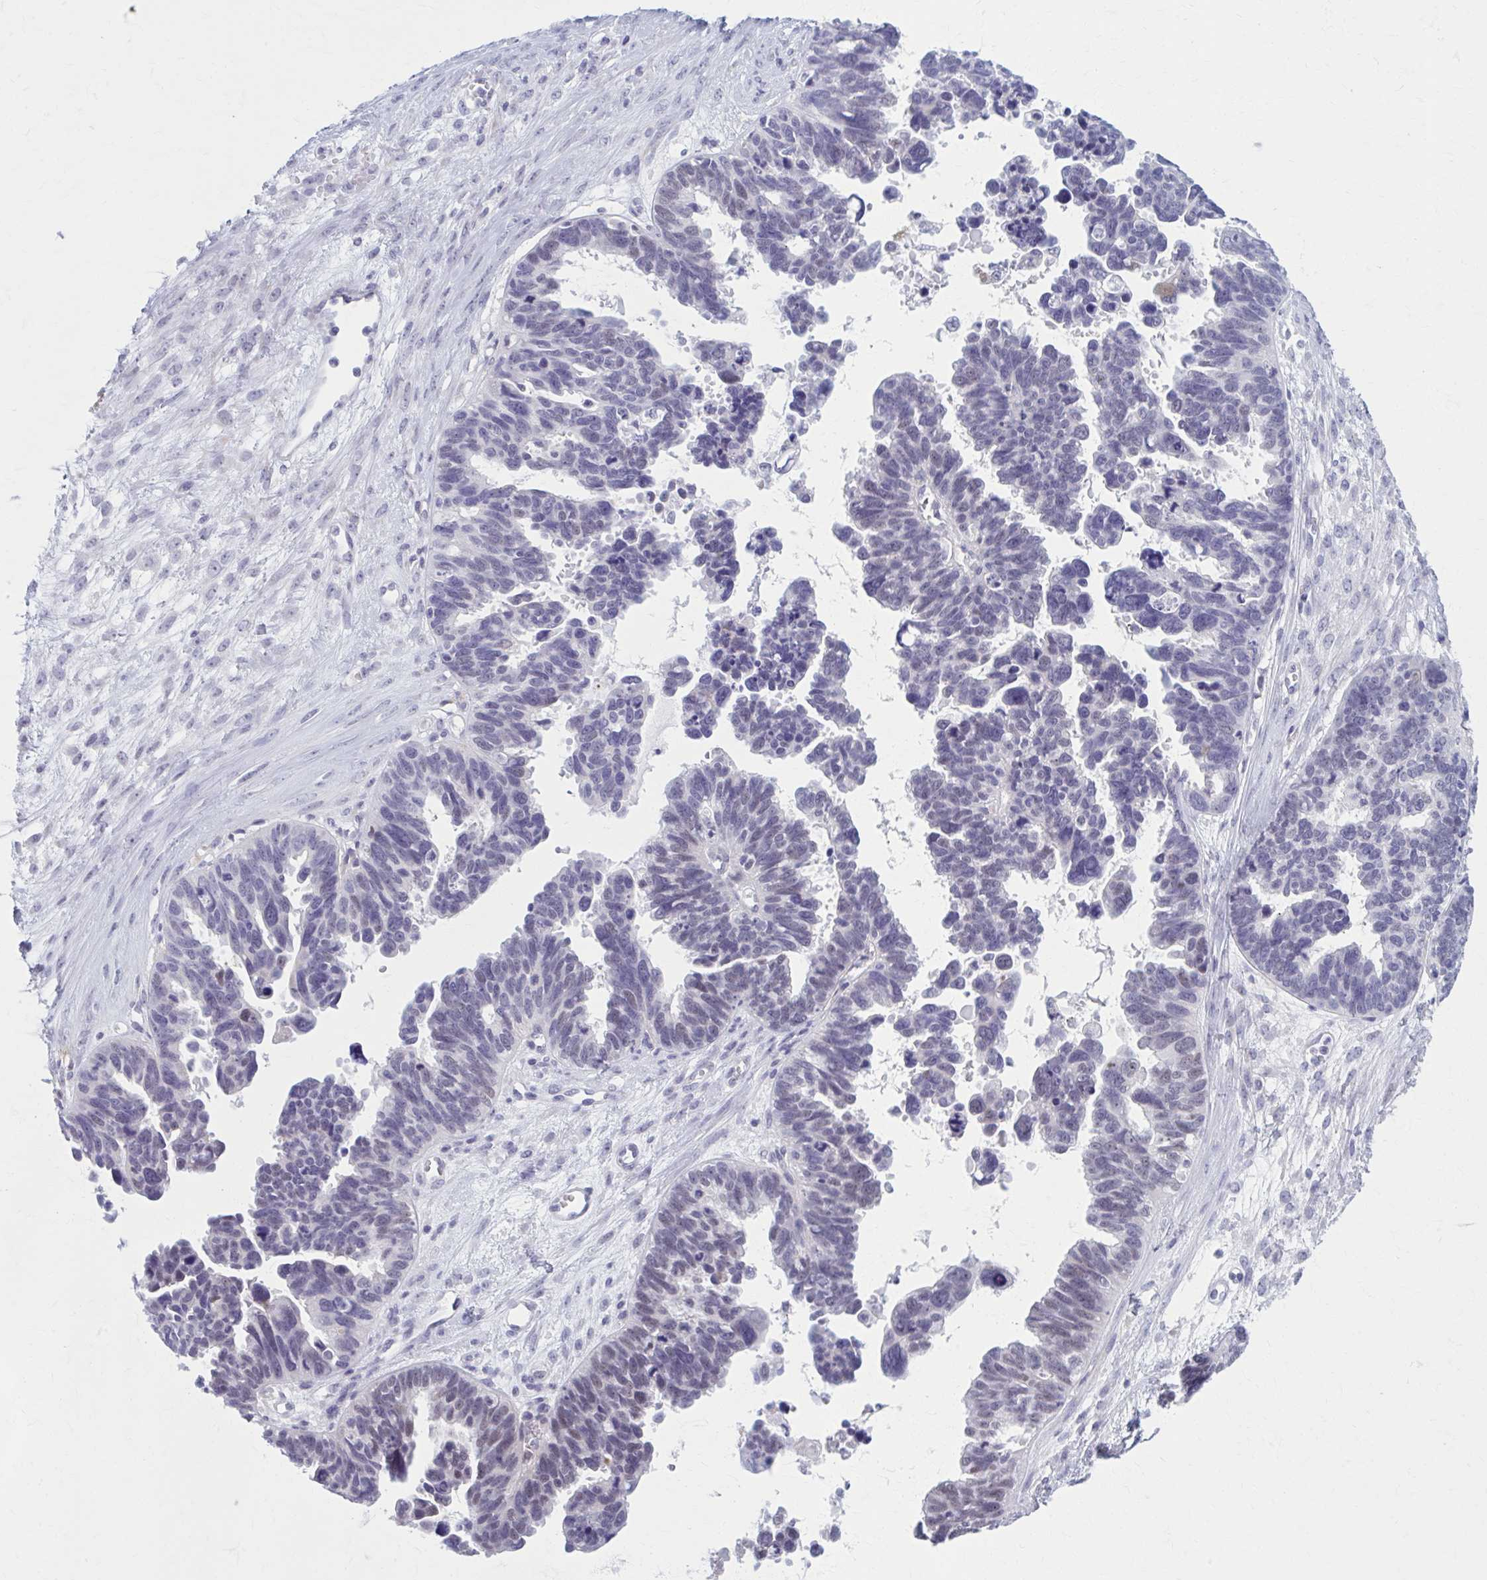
{"staining": {"intensity": "weak", "quantity": "<25%", "location": "nuclear"}, "tissue": "ovarian cancer", "cell_type": "Tumor cells", "image_type": "cancer", "snomed": [{"axis": "morphology", "description": "Cystadenocarcinoma, serous, NOS"}, {"axis": "topography", "description": "Ovary"}], "caption": "DAB (3,3'-diaminobenzidine) immunohistochemical staining of serous cystadenocarcinoma (ovarian) reveals no significant expression in tumor cells.", "gene": "CCDC105", "patient": {"sex": "female", "age": 60}}